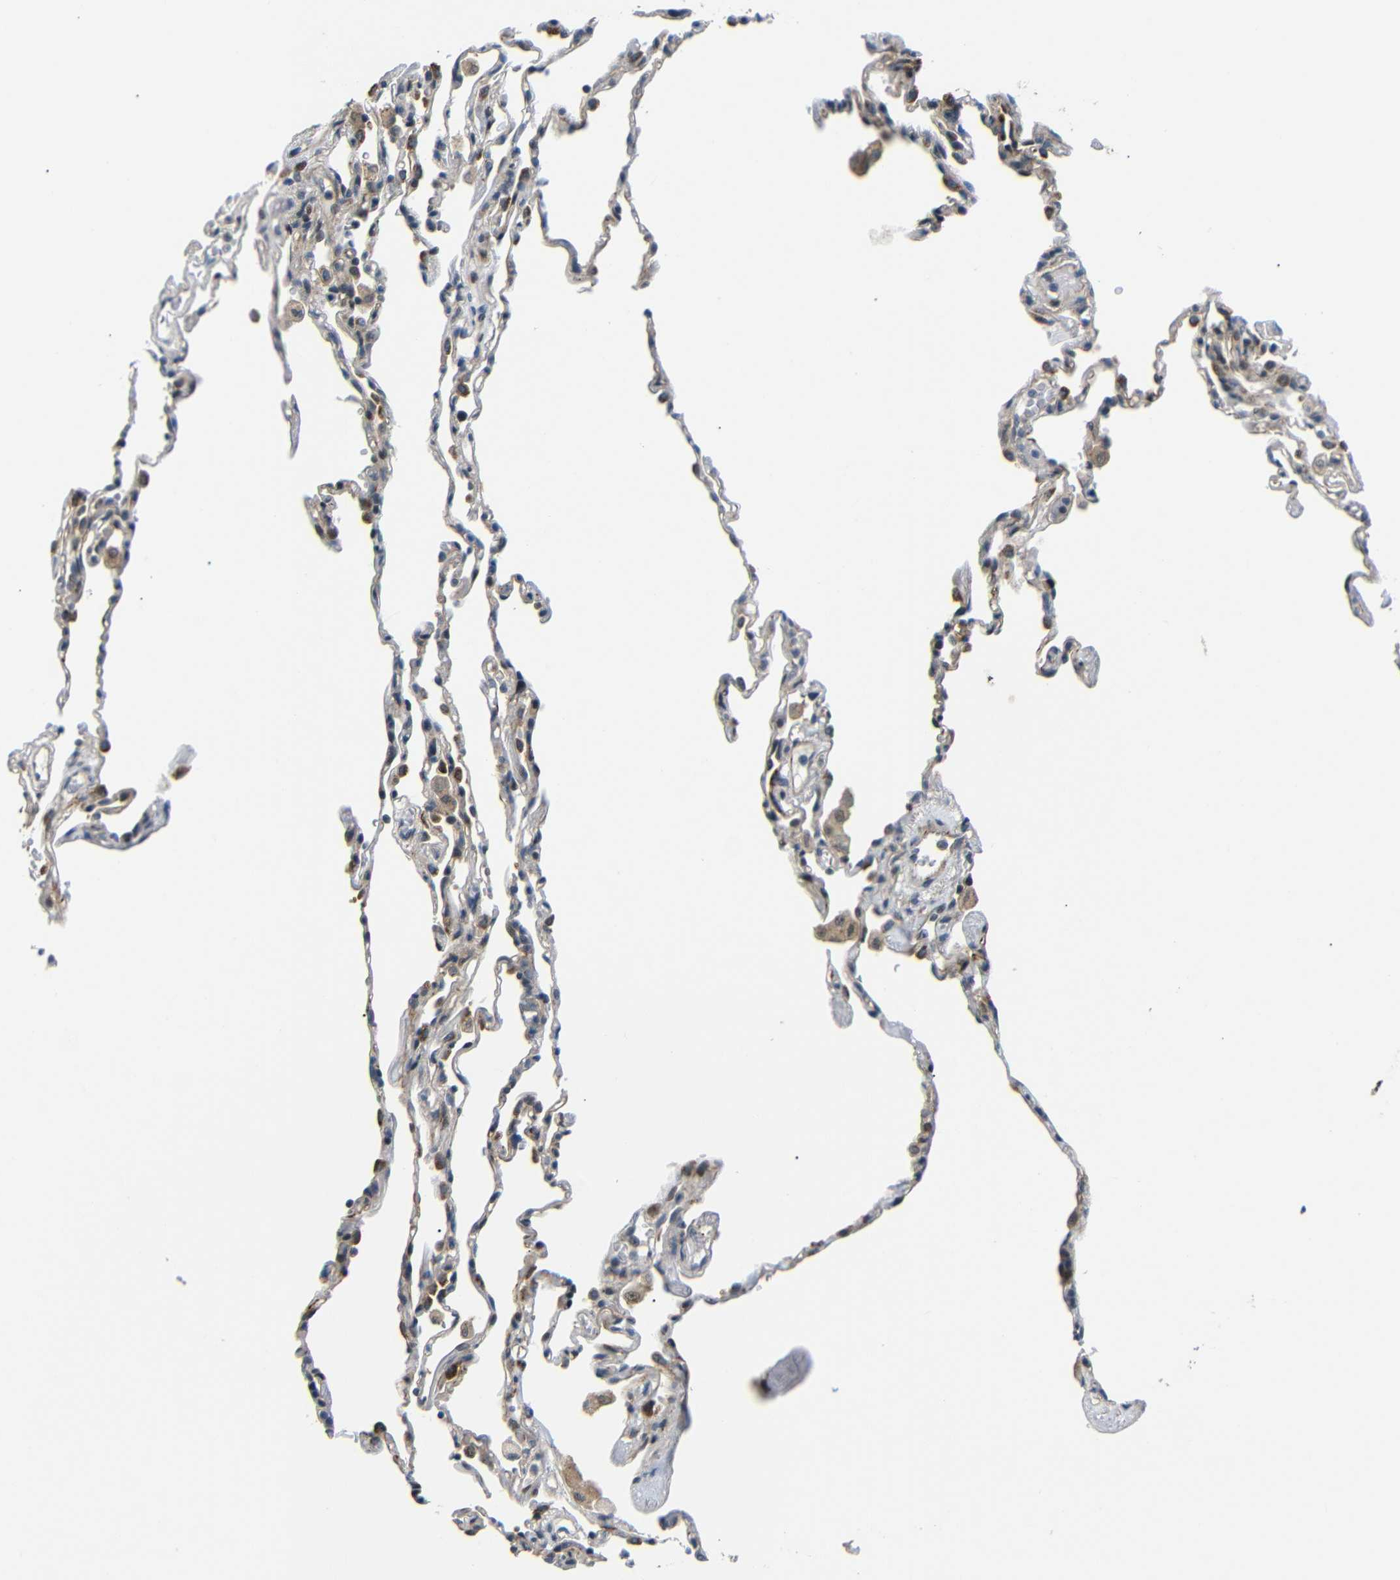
{"staining": {"intensity": "weak", "quantity": "25%-75%", "location": "cytoplasmic/membranous"}, "tissue": "lung", "cell_type": "Alveolar cells", "image_type": "normal", "snomed": [{"axis": "morphology", "description": "Normal tissue, NOS"}, {"axis": "topography", "description": "Lung"}], "caption": "Alveolar cells show low levels of weak cytoplasmic/membranous expression in approximately 25%-75% of cells in benign human lung. The protein is shown in brown color, while the nuclei are stained blue.", "gene": "SYDE1", "patient": {"sex": "male", "age": 59}}